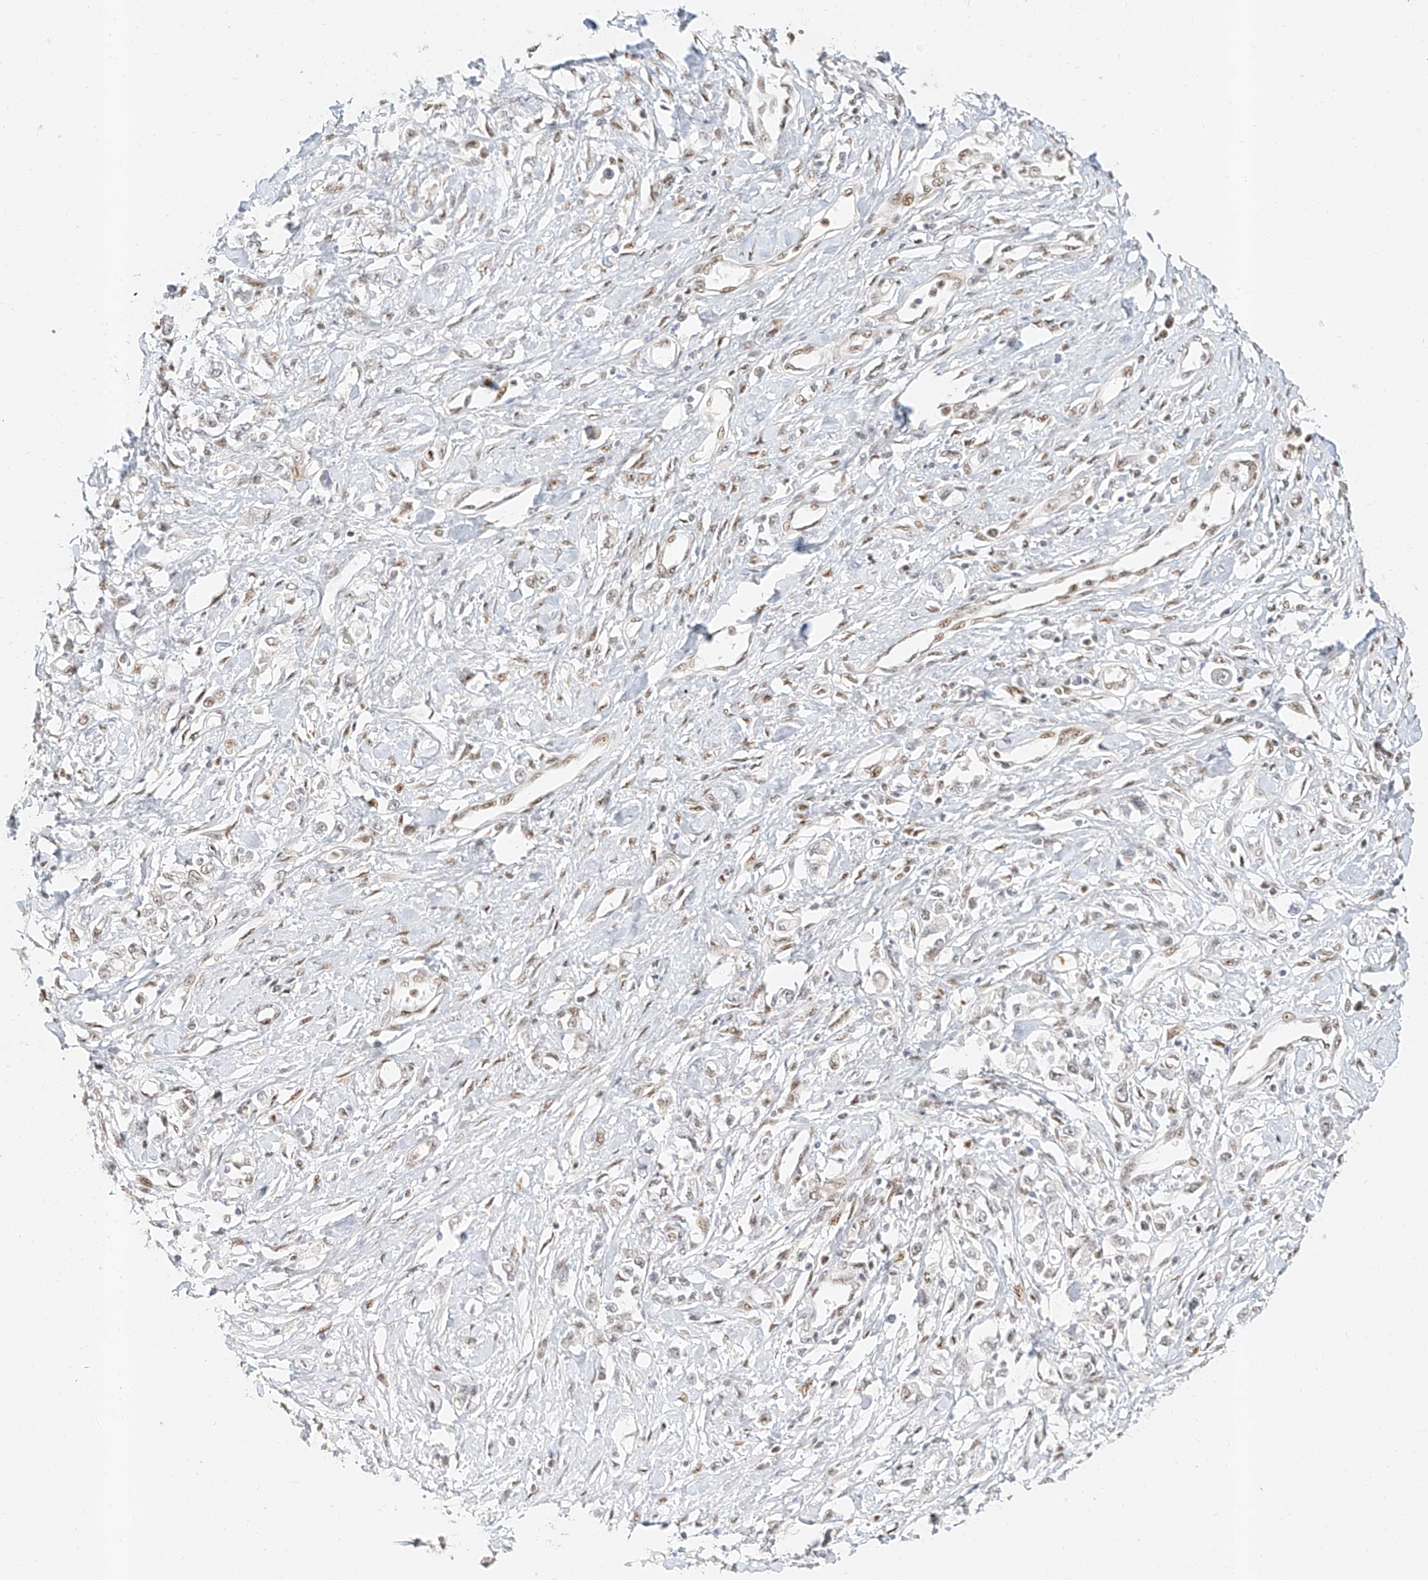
{"staining": {"intensity": "moderate", "quantity": "25%-75%", "location": "nuclear"}, "tissue": "stomach cancer", "cell_type": "Tumor cells", "image_type": "cancer", "snomed": [{"axis": "morphology", "description": "Adenocarcinoma, NOS"}, {"axis": "topography", "description": "Stomach"}], "caption": "A medium amount of moderate nuclear expression is appreciated in about 25%-75% of tumor cells in stomach cancer (adenocarcinoma) tissue.", "gene": "CXorf58", "patient": {"sex": "female", "age": 76}}